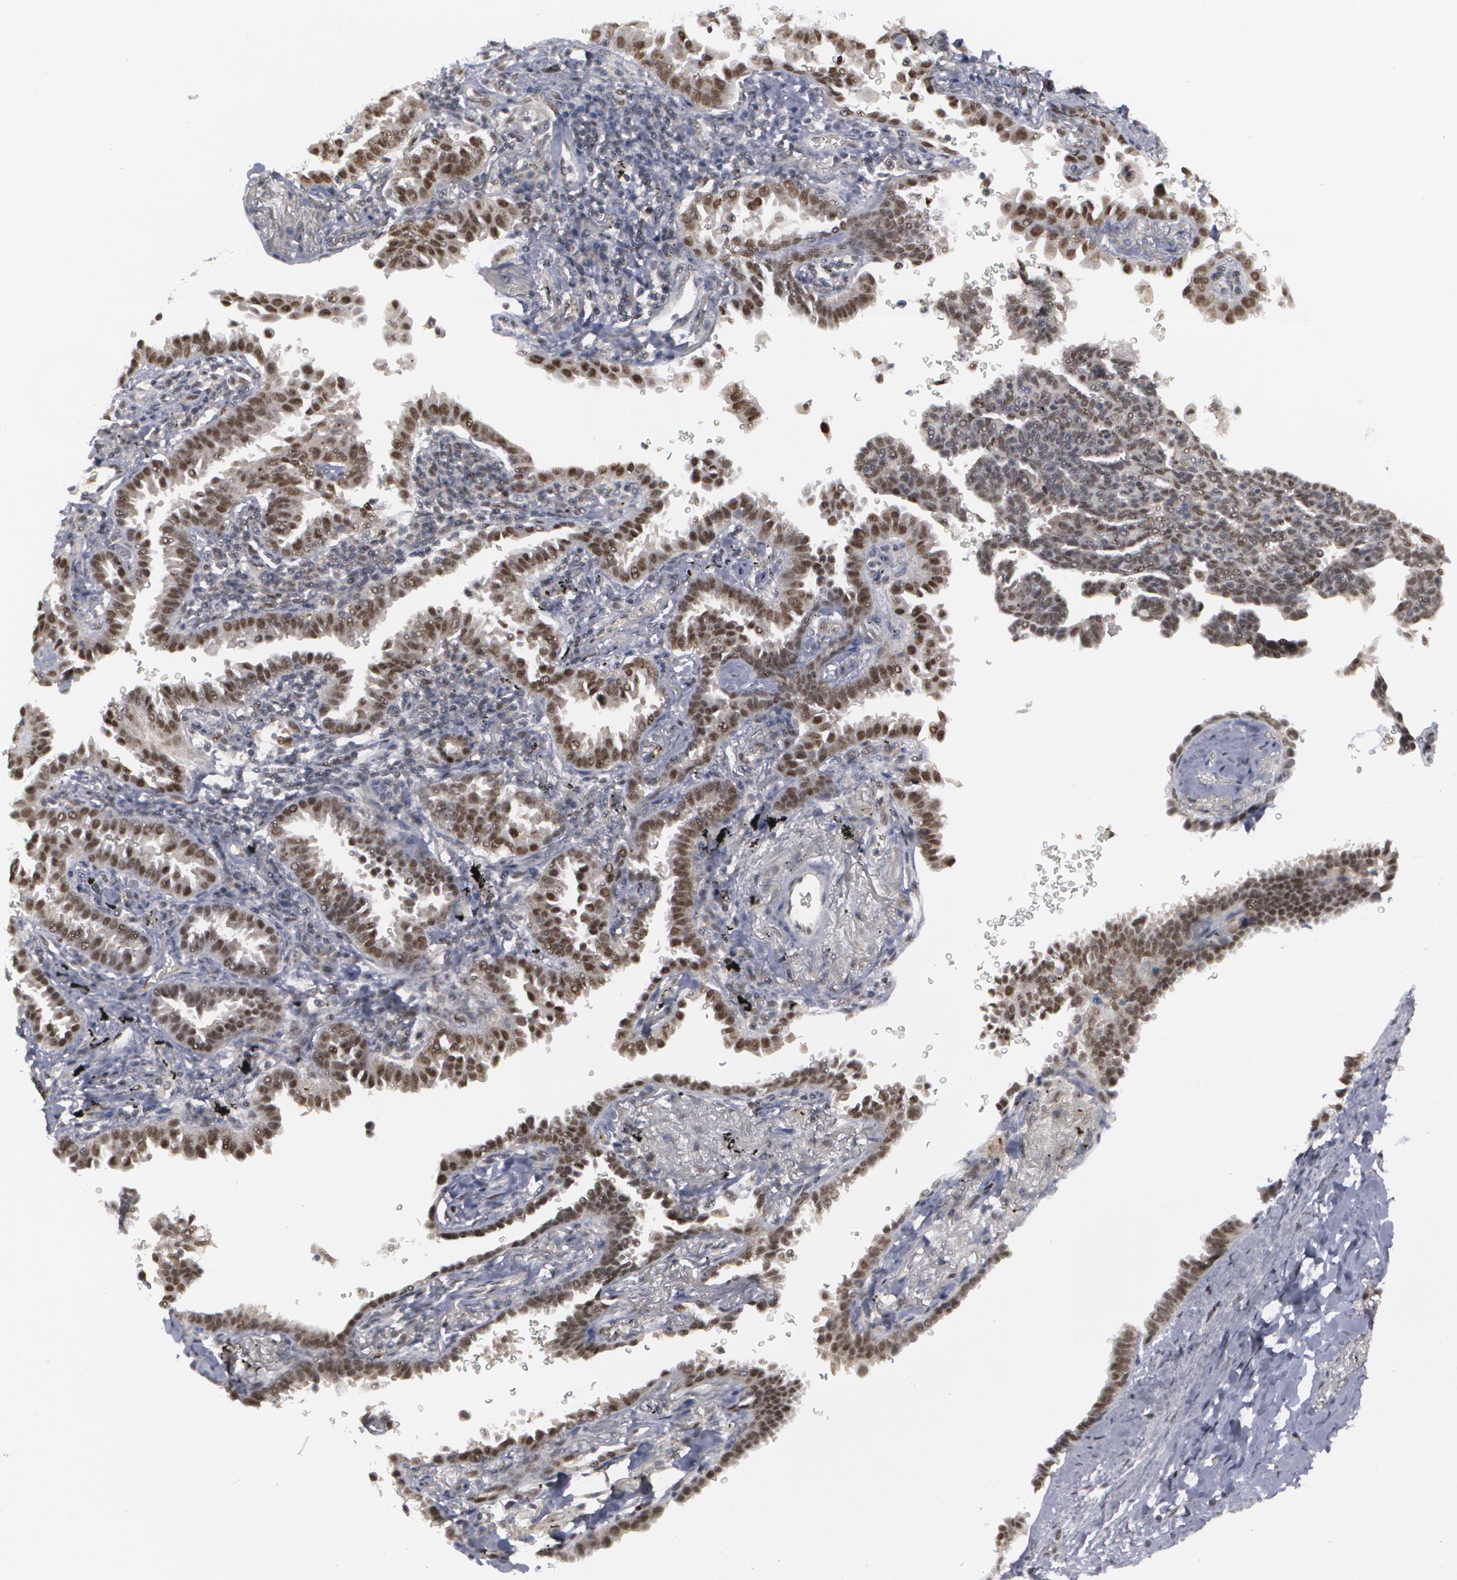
{"staining": {"intensity": "strong", "quantity": ">75%", "location": "nuclear"}, "tissue": "lung cancer", "cell_type": "Tumor cells", "image_type": "cancer", "snomed": [{"axis": "morphology", "description": "Adenocarcinoma, NOS"}, {"axis": "topography", "description": "Lung"}], "caption": "Immunohistochemistry (IHC) (DAB (3,3'-diaminobenzidine)) staining of lung cancer (adenocarcinoma) shows strong nuclear protein positivity in approximately >75% of tumor cells. The staining was performed using DAB (3,3'-diaminobenzidine) to visualize the protein expression in brown, while the nuclei were stained in blue with hematoxylin (Magnification: 20x).", "gene": "INTS6", "patient": {"sex": "female", "age": 64}}